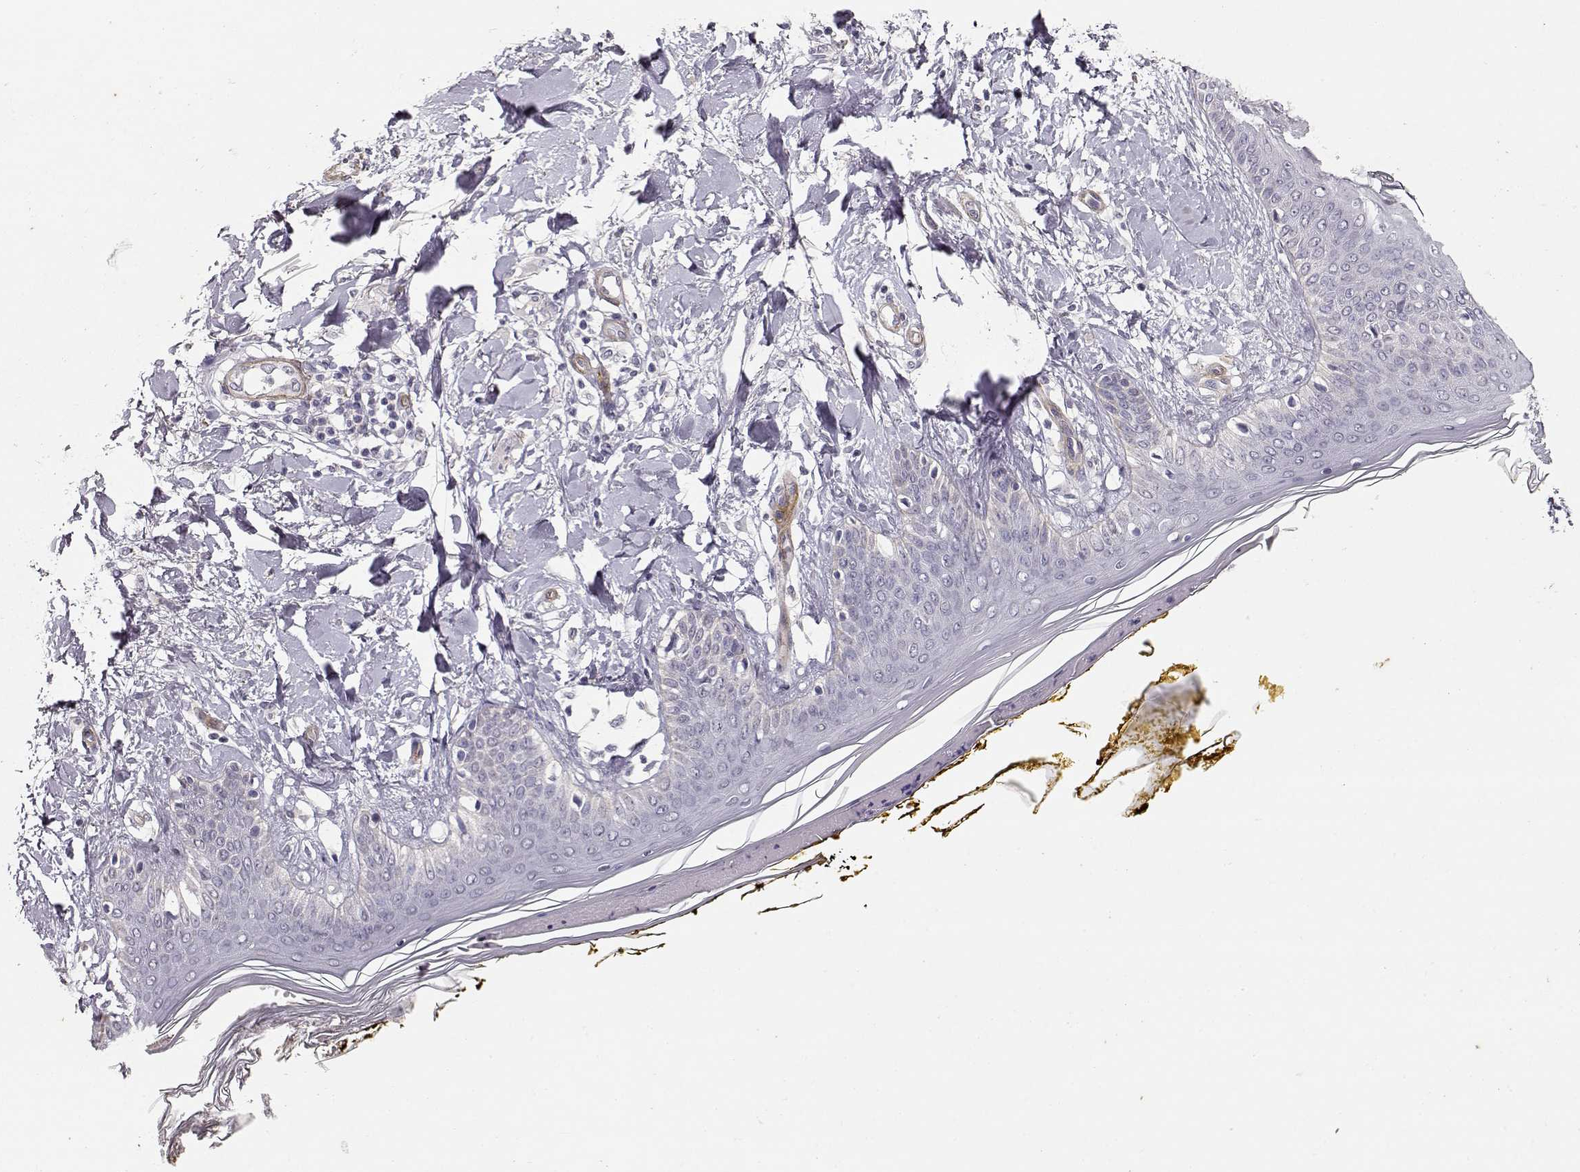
{"staining": {"intensity": "negative", "quantity": "none", "location": "none"}, "tissue": "skin", "cell_type": "Fibroblasts", "image_type": "normal", "snomed": [{"axis": "morphology", "description": "Normal tissue, NOS"}, {"axis": "topography", "description": "Skin"}], "caption": "The micrograph shows no significant staining in fibroblasts of skin. The staining was performed using DAB (3,3'-diaminobenzidine) to visualize the protein expression in brown, while the nuclei were stained in blue with hematoxylin (Magnification: 20x).", "gene": "LAMA5", "patient": {"sex": "female", "age": 34}}